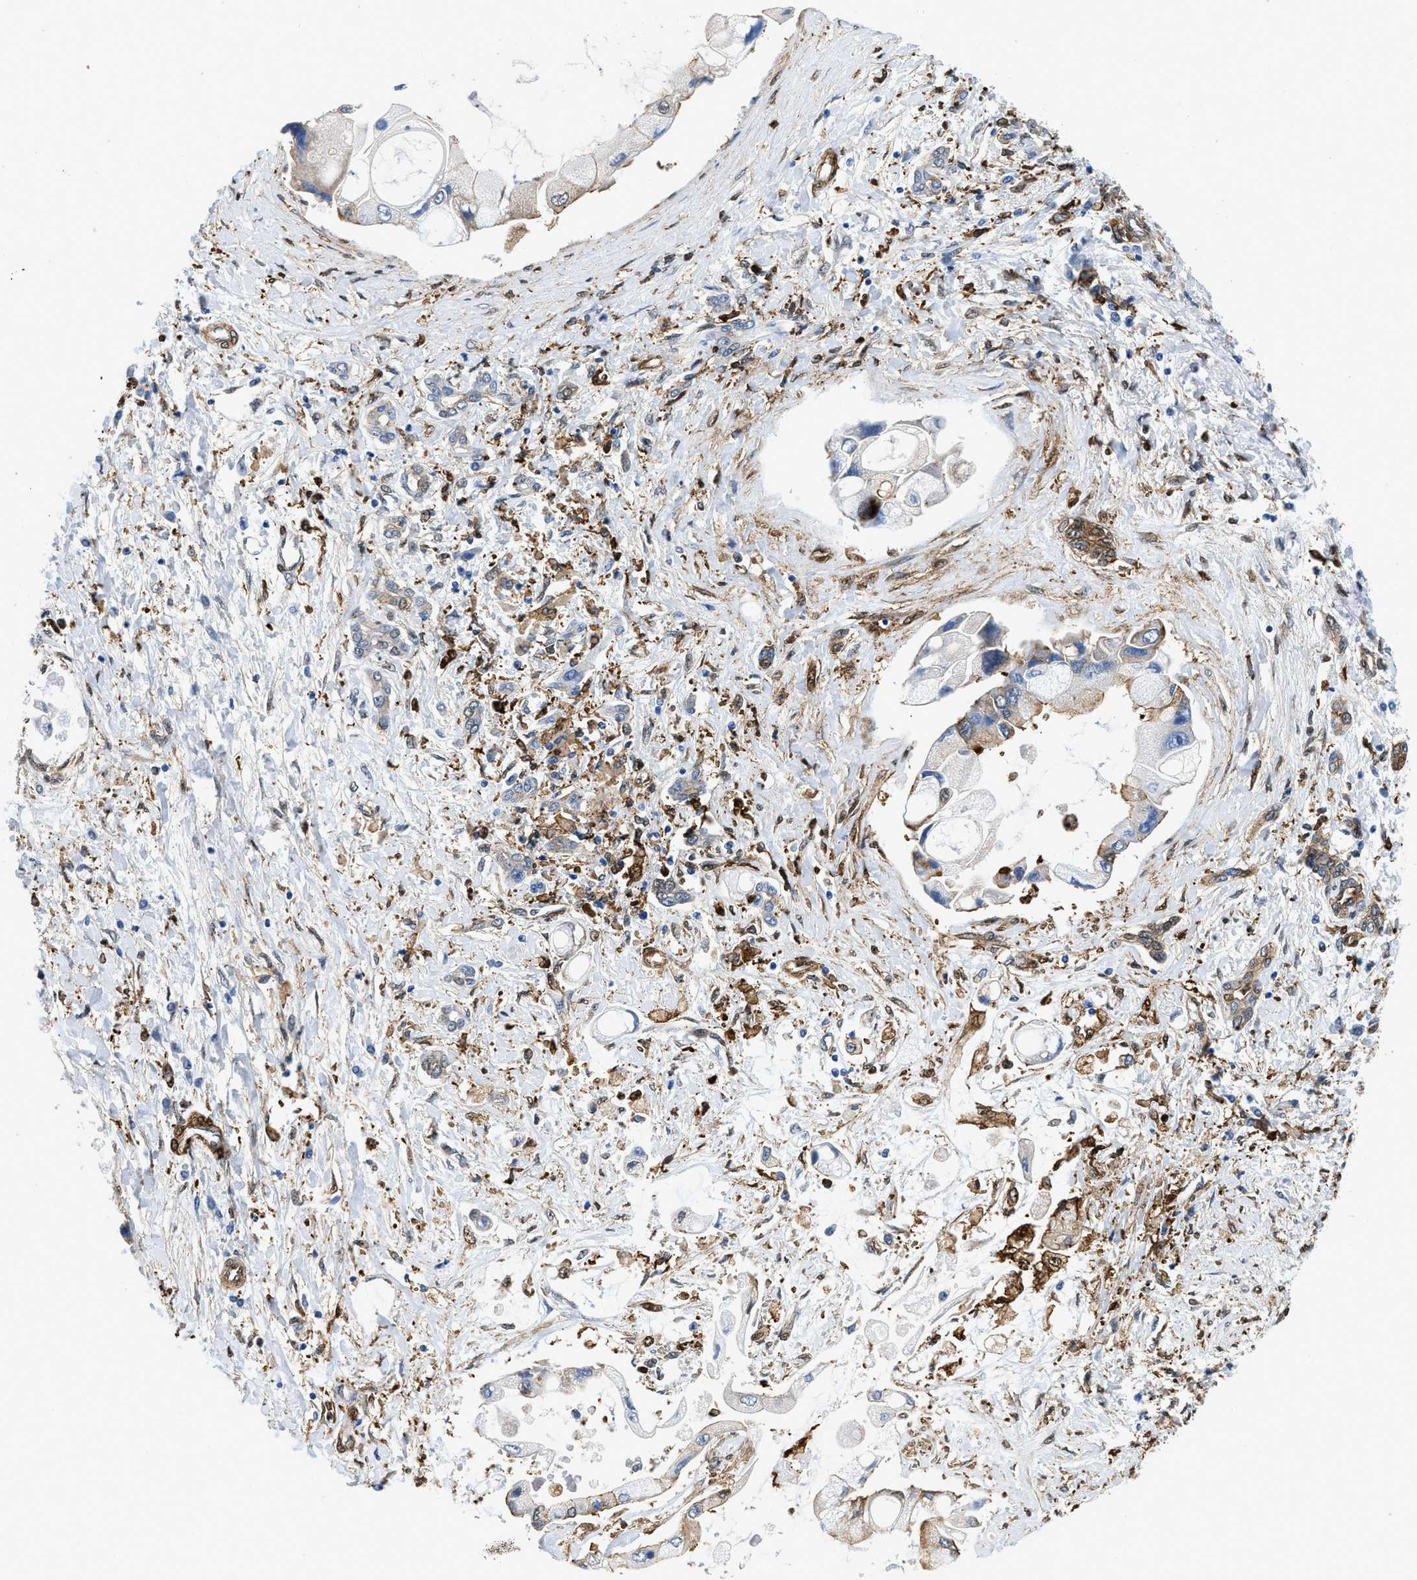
{"staining": {"intensity": "moderate", "quantity": "<25%", "location": "cytoplasmic/membranous"}, "tissue": "liver cancer", "cell_type": "Tumor cells", "image_type": "cancer", "snomed": [{"axis": "morphology", "description": "Cholangiocarcinoma"}, {"axis": "topography", "description": "Liver"}], "caption": "Human liver cholangiocarcinoma stained with a brown dye exhibits moderate cytoplasmic/membranous positive expression in about <25% of tumor cells.", "gene": "GSN", "patient": {"sex": "male", "age": 50}}